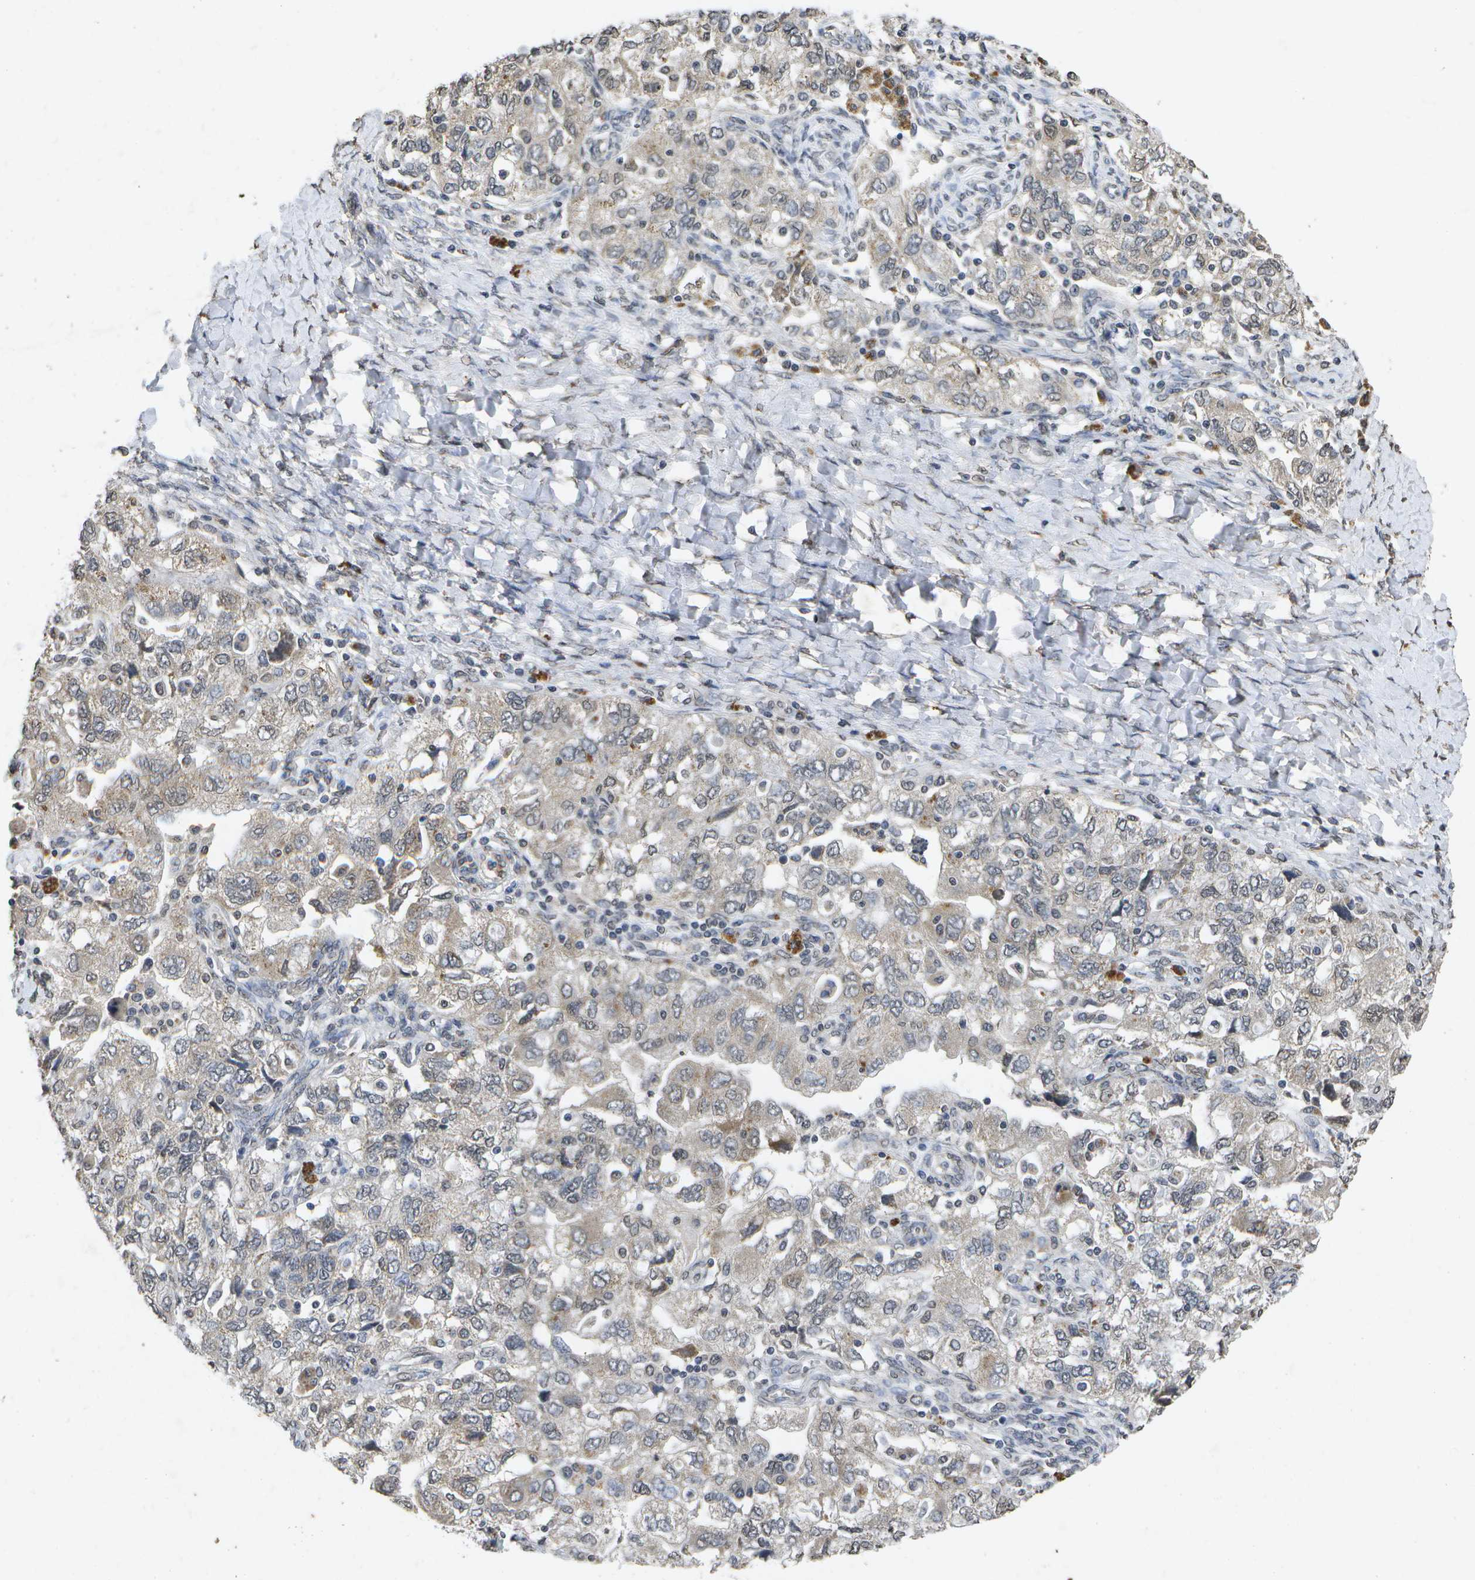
{"staining": {"intensity": "weak", "quantity": ">75%", "location": "cytoplasmic/membranous"}, "tissue": "ovarian cancer", "cell_type": "Tumor cells", "image_type": "cancer", "snomed": [{"axis": "morphology", "description": "Carcinoma, NOS"}, {"axis": "morphology", "description": "Cystadenocarcinoma, serous, NOS"}, {"axis": "topography", "description": "Ovary"}], "caption": "This micrograph demonstrates immunohistochemistry (IHC) staining of human ovarian carcinoma, with low weak cytoplasmic/membranous expression in about >75% of tumor cells.", "gene": "KDELR1", "patient": {"sex": "female", "age": 69}}